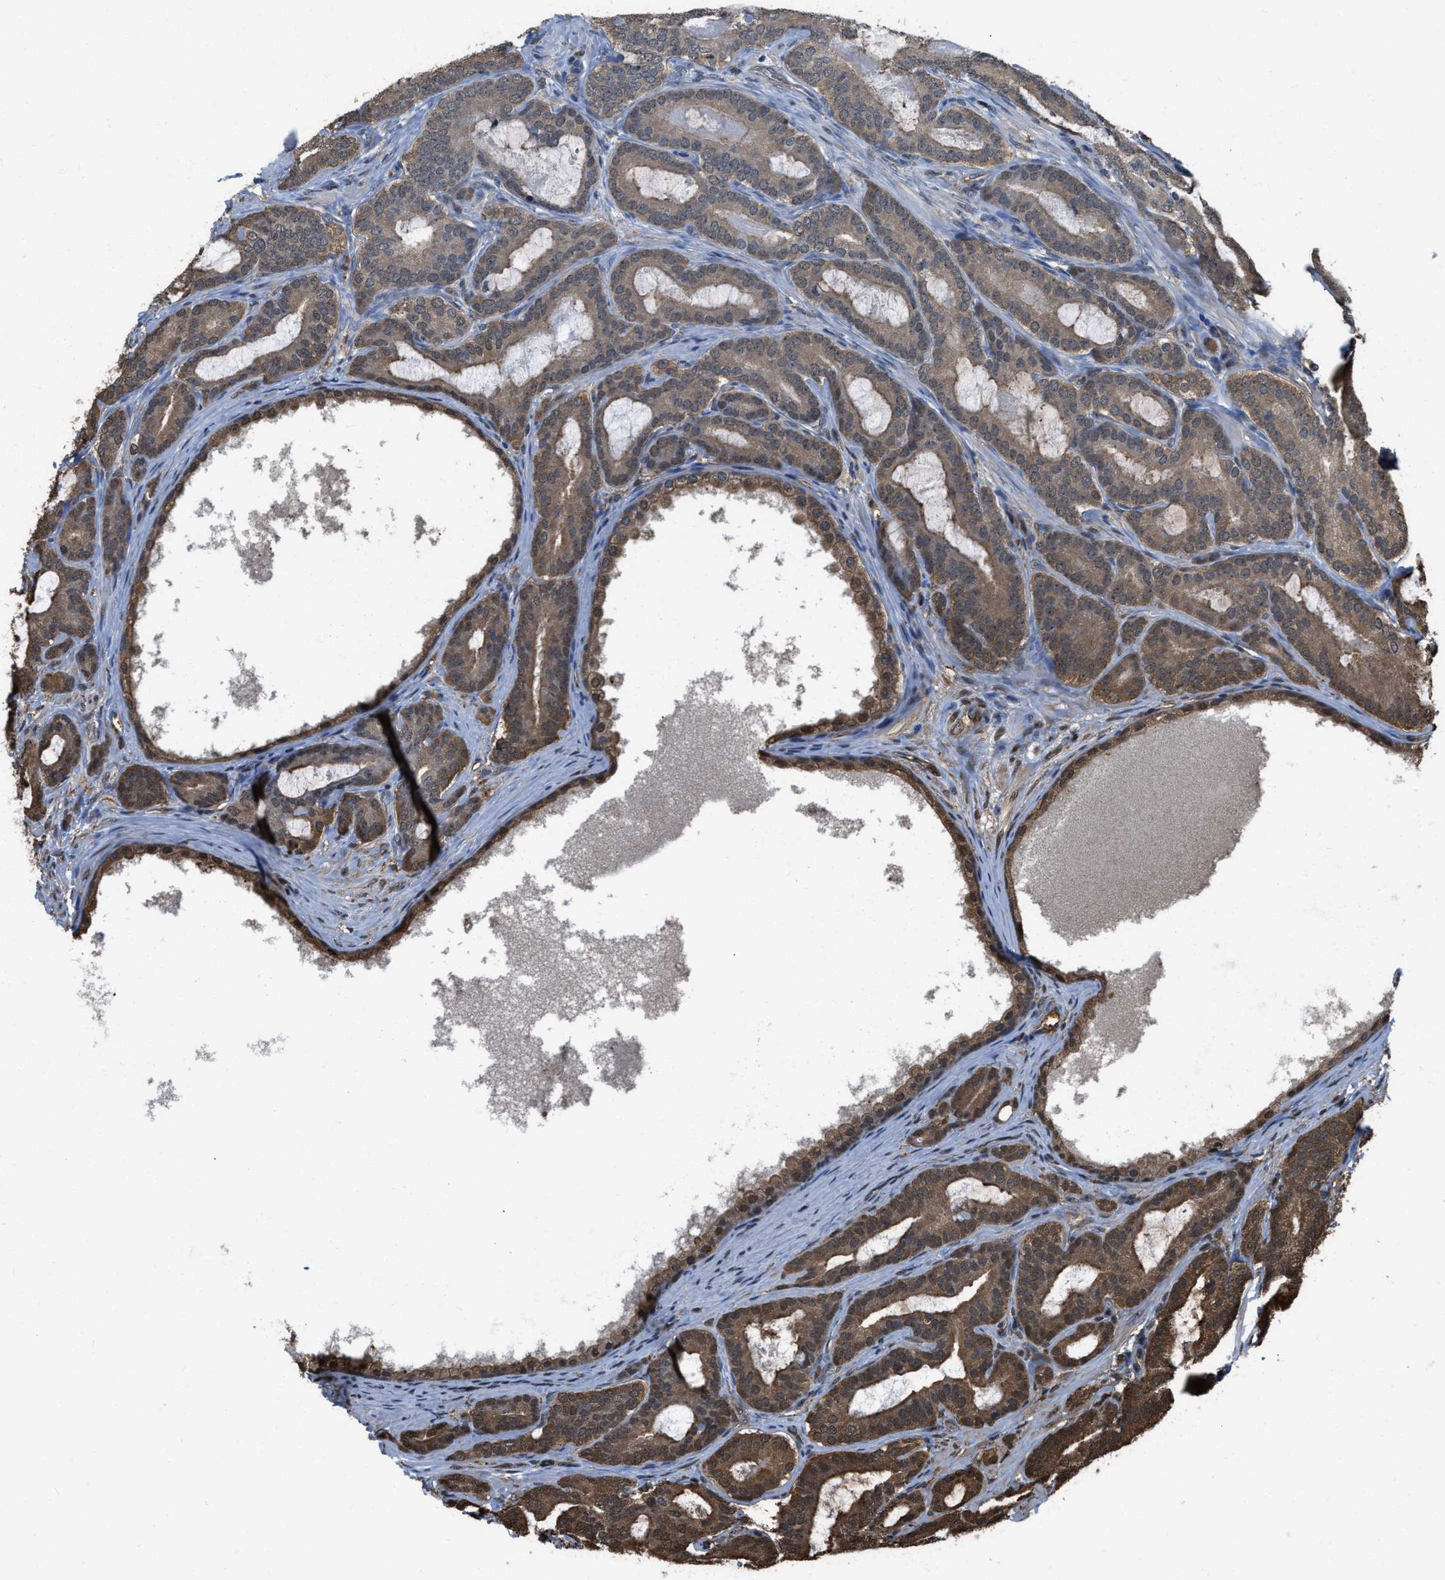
{"staining": {"intensity": "moderate", "quantity": ">75%", "location": "cytoplasmic/membranous"}, "tissue": "prostate cancer", "cell_type": "Tumor cells", "image_type": "cancer", "snomed": [{"axis": "morphology", "description": "Adenocarcinoma, High grade"}, {"axis": "topography", "description": "Prostate"}], "caption": "Protein expression analysis of human prostate cancer reveals moderate cytoplasmic/membranous staining in about >75% of tumor cells.", "gene": "FNTA", "patient": {"sex": "male", "age": 60}}